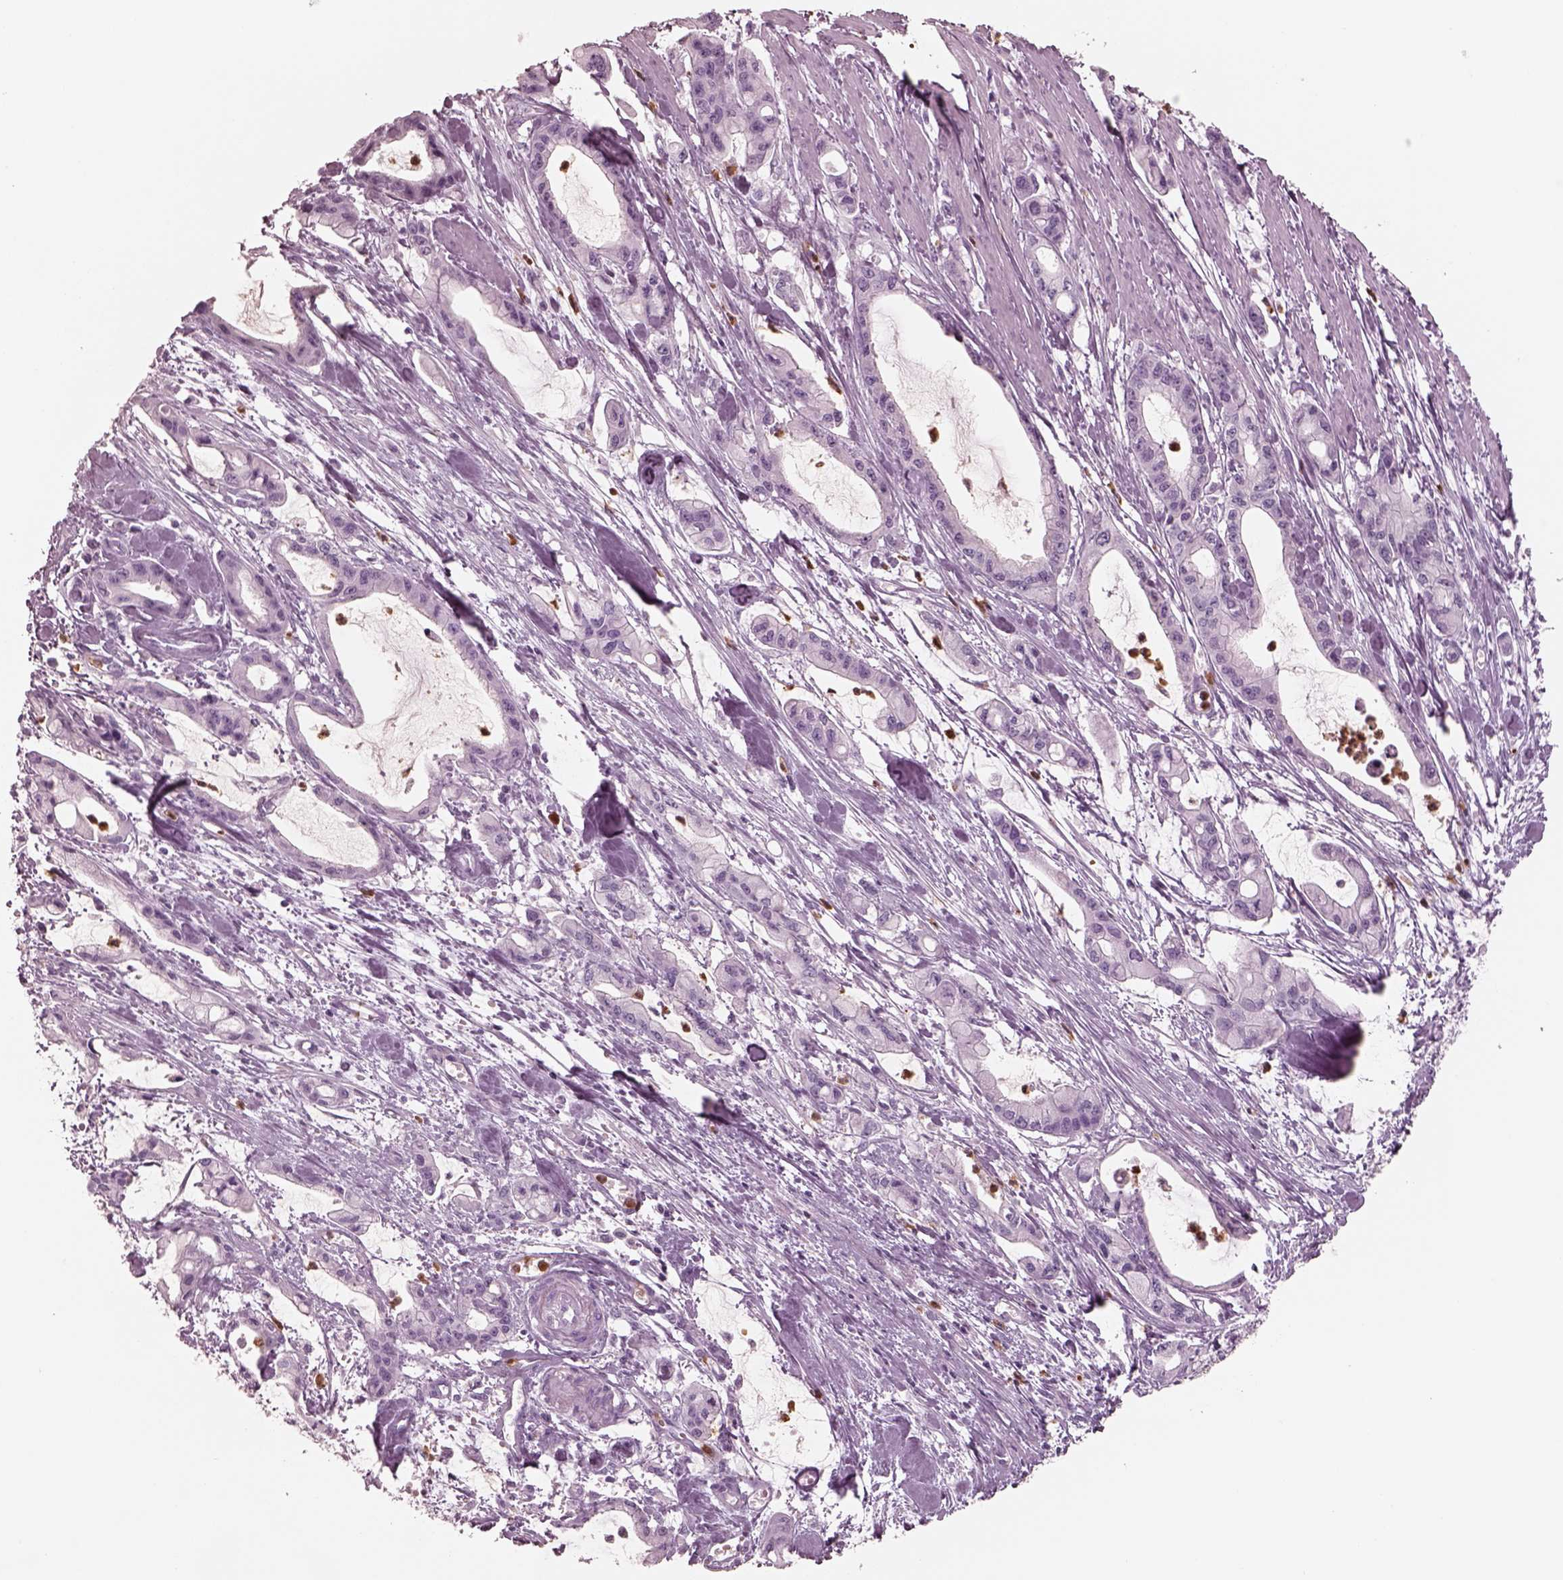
{"staining": {"intensity": "negative", "quantity": "none", "location": "none"}, "tissue": "pancreatic cancer", "cell_type": "Tumor cells", "image_type": "cancer", "snomed": [{"axis": "morphology", "description": "Adenocarcinoma, NOS"}, {"axis": "topography", "description": "Pancreas"}], "caption": "Immunohistochemistry photomicrograph of pancreatic cancer stained for a protein (brown), which reveals no positivity in tumor cells. (Brightfield microscopy of DAB IHC at high magnification).", "gene": "ELANE", "patient": {"sex": "male", "age": 48}}